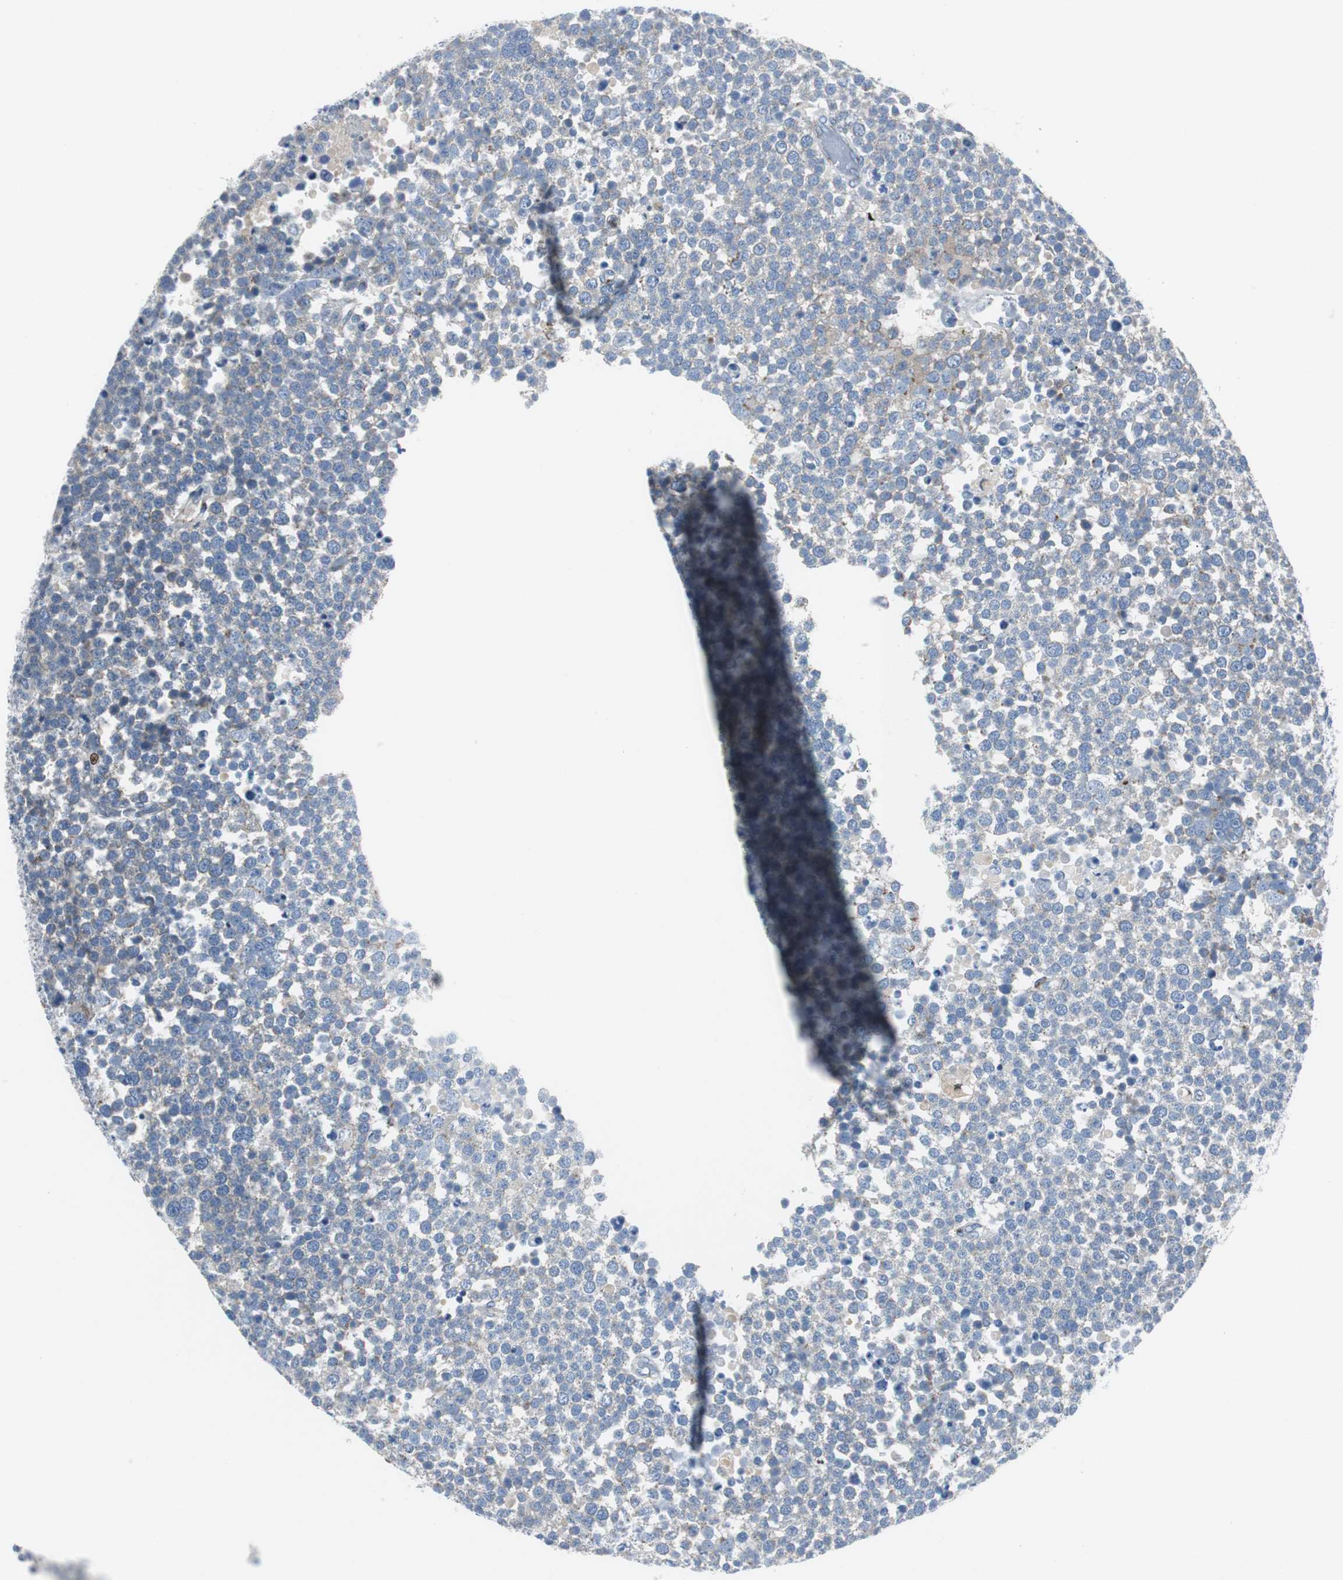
{"staining": {"intensity": "weak", "quantity": "<25%", "location": "cytoplasmic/membranous"}, "tissue": "testis cancer", "cell_type": "Tumor cells", "image_type": "cancer", "snomed": [{"axis": "morphology", "description": "Seminoma, NOS"}, {"axis": "topography", "description": "Testis"}], "caption": "This is a image of IHC staining of testis seminoma, which shows no expression in tumor cells.", "gene": "BBC3", "patient": {"sex": "male", "age": 71}}